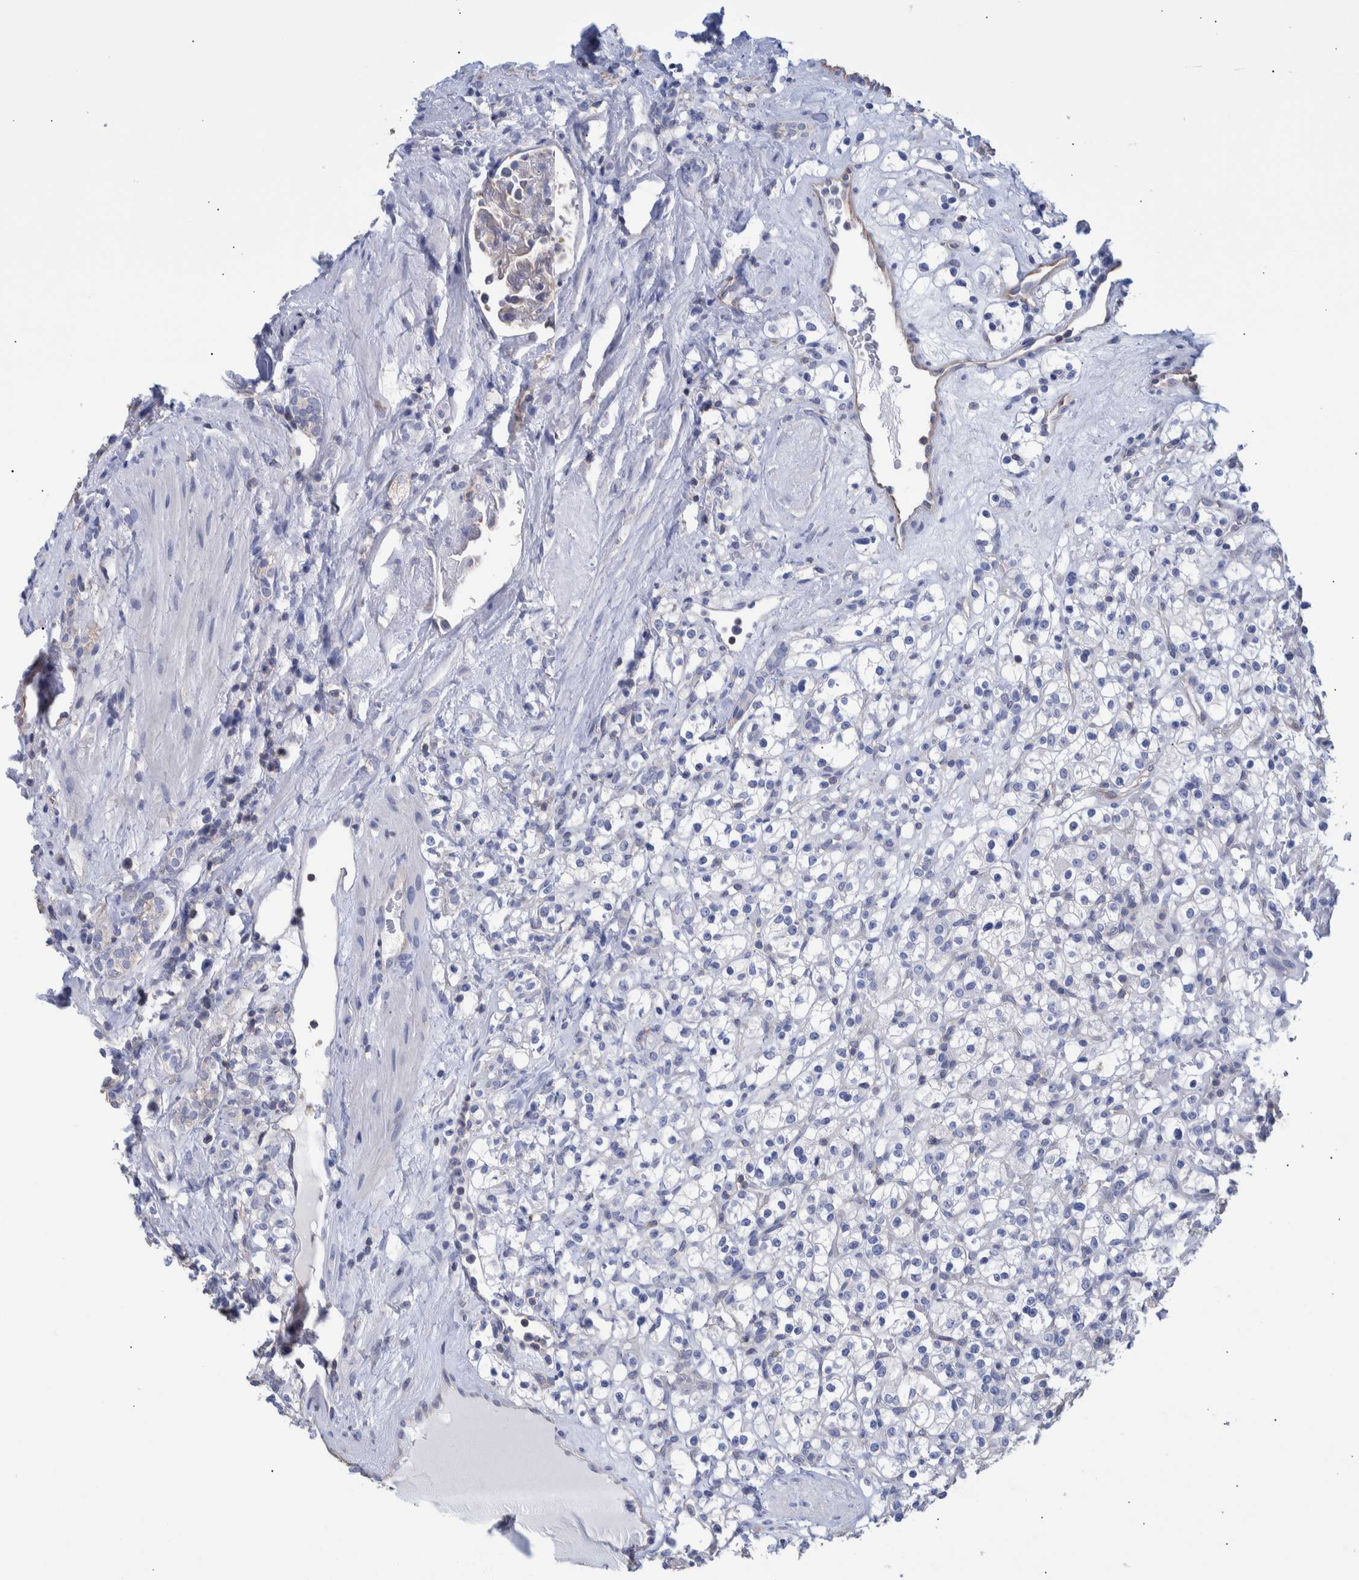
{"staining": {"intensity": "negative", "quantity": "none", "location": "none"}, "tissue": "renal cancer", "cell_type": "Tumor cells", "image_type": "cancer", "snomed": [{"axis": "morphology", "description": "Normal tissue, NOS"}, {"axis": "morphology", "description": "Adenocarcinoma, NOS"}, {"axis": "topography", "description": "Kidney"}], "caption": "Tumor cells show no significant protein expression in renal cancer (adenocarcinoma). (IHC, brightfield microscopy, high magnification).", "gene": "PPP3CC", "patient": {"sex": "female", "age": 72}}